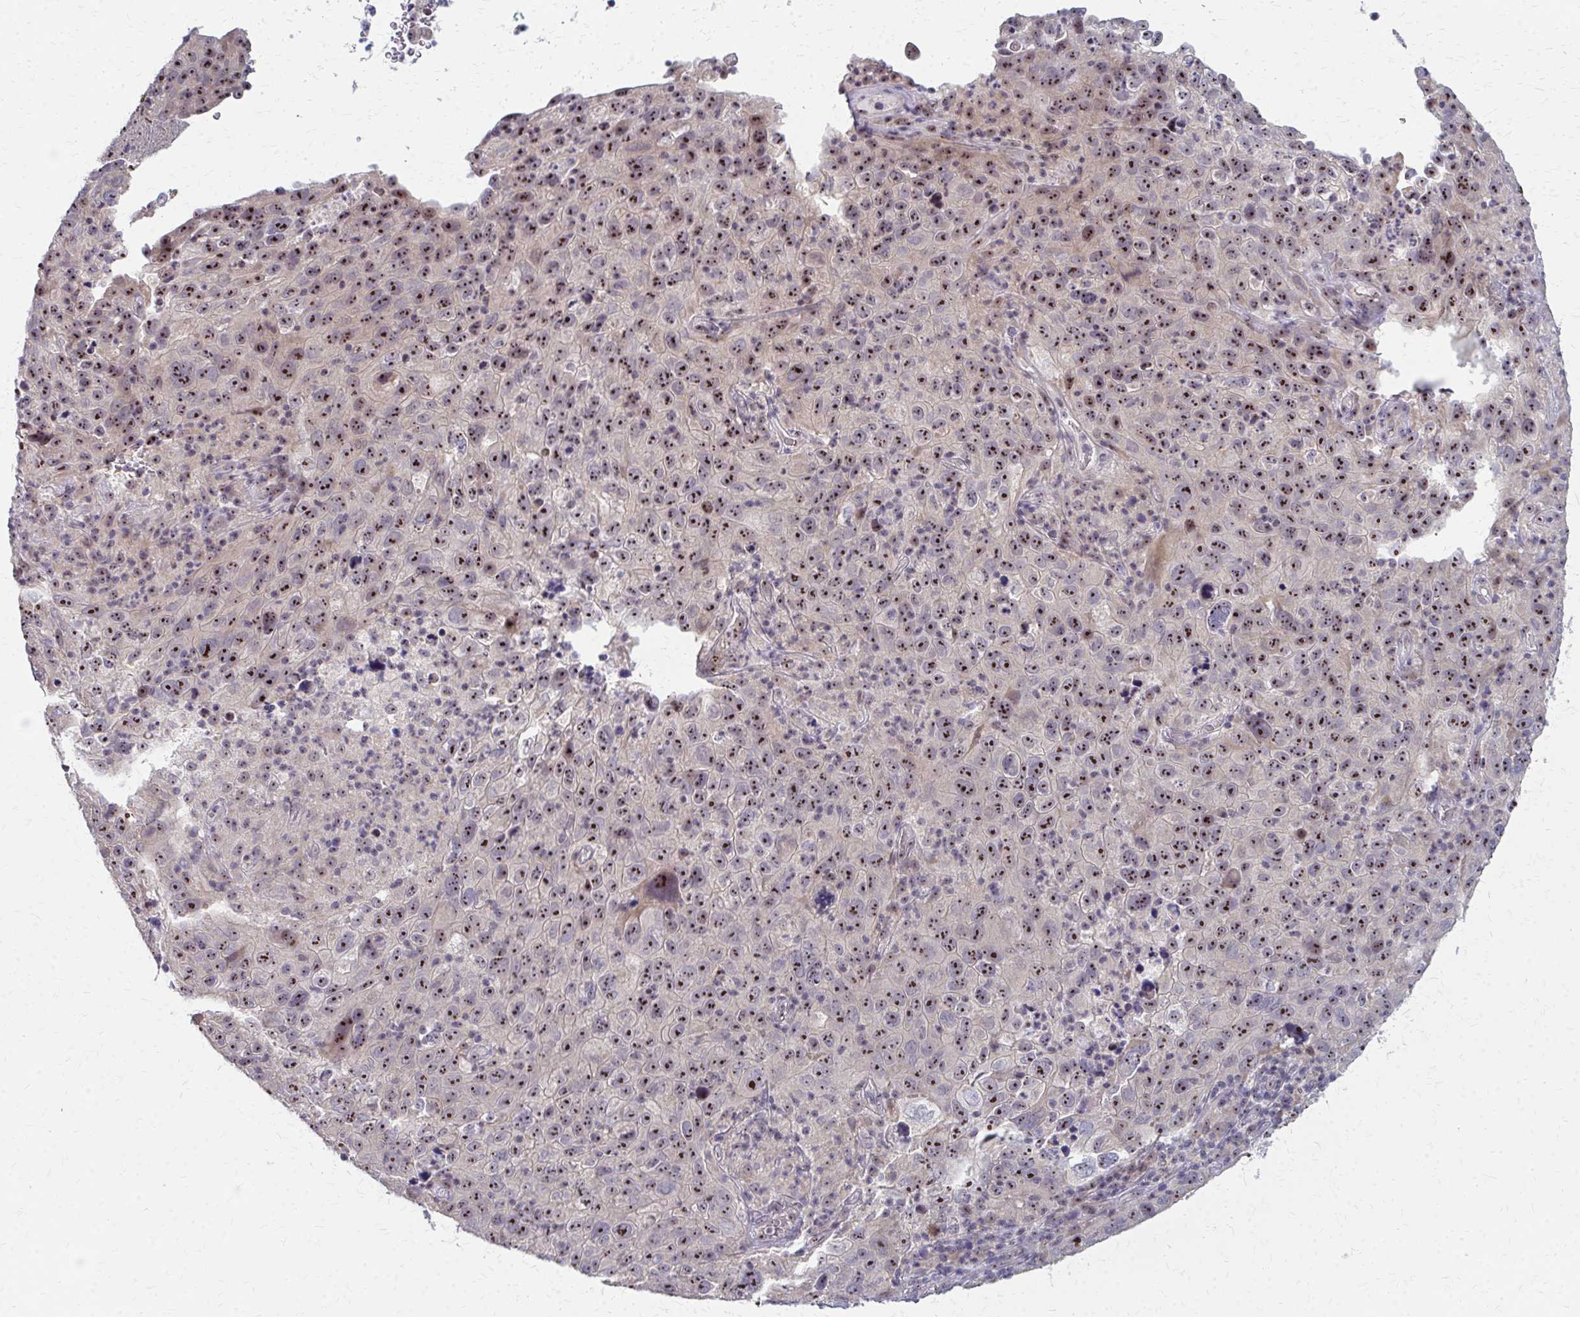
{"staining": {"intensity": "moderate", "quantity": ">75%", "location": "nuclear"}, "tissue": "cervical cancer", "cell_type": "Tumor cells", "image_type": "cancer", "snomed": [{"axis": "morphology", "description": "Squamous cell carcinoma, NOS"}, {"axis": "topography", "description": "Cervix"}], "caption": "IHC (DAB) staining of squamous cell carcinoma (cervical) exhibits moderate nuclear protein expression in approximately >75% of tumor cells. (DAB IHC, brown staining for protein, blue staining for nuclei).", "gene": "NUDT16", "patient": {"sex": "female", "age": 44}}